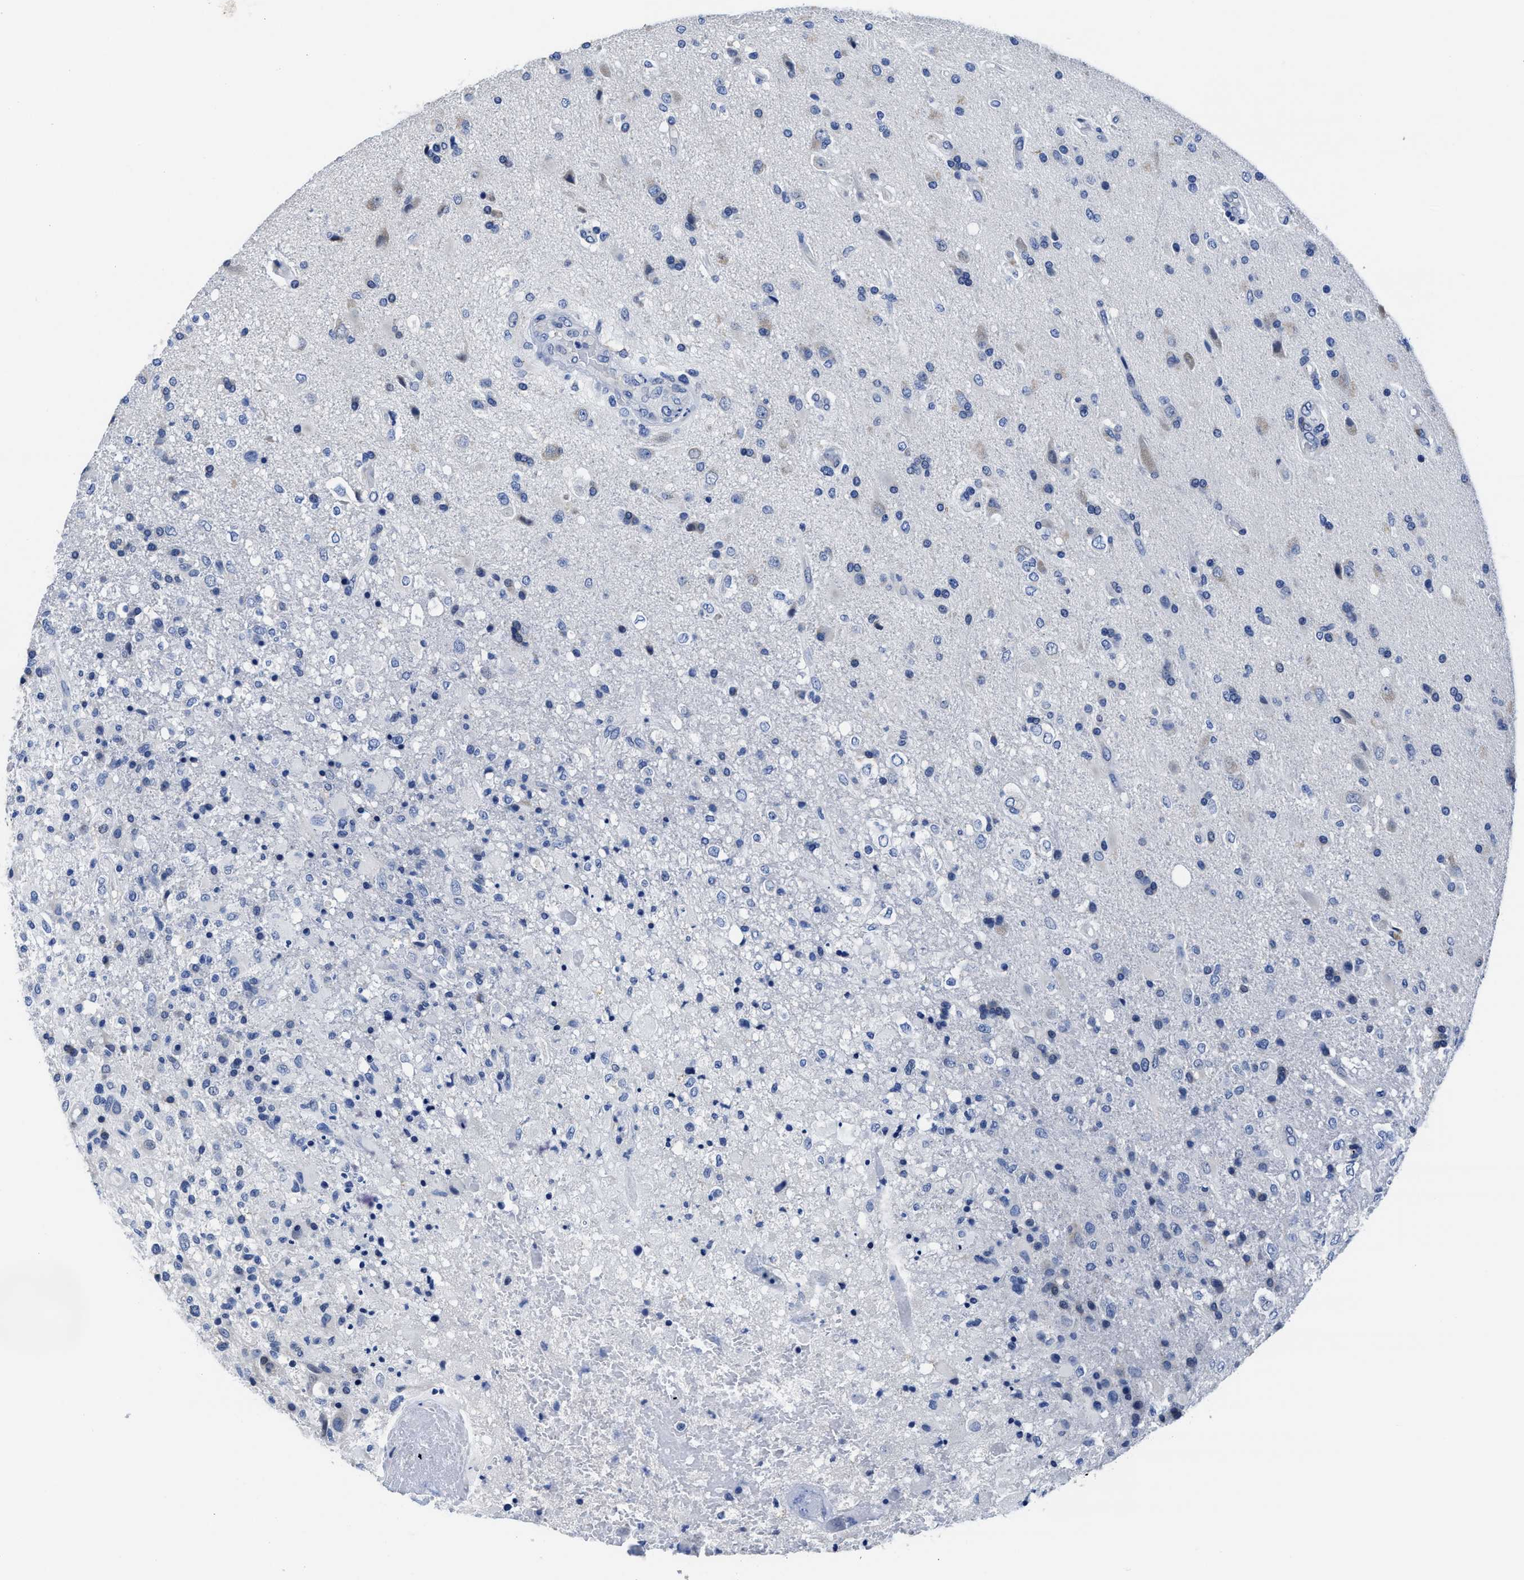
{"staining": {"intensity": "negative", "quantity": "none", "location": "none"}, "tissue": "glioma", "cell_type": "Tumor cells", "image_type": "cancer", "snomed": [{"axis": "morphology", "description": "Glioma, malignant, High grade"}, {"axis": "topography", "description": "Brain"}], "caption": "Tumor cells show no significant protein expression in glioma.", "gene": "HOOK1", "patient": {"sex": "male", "age": 72}}